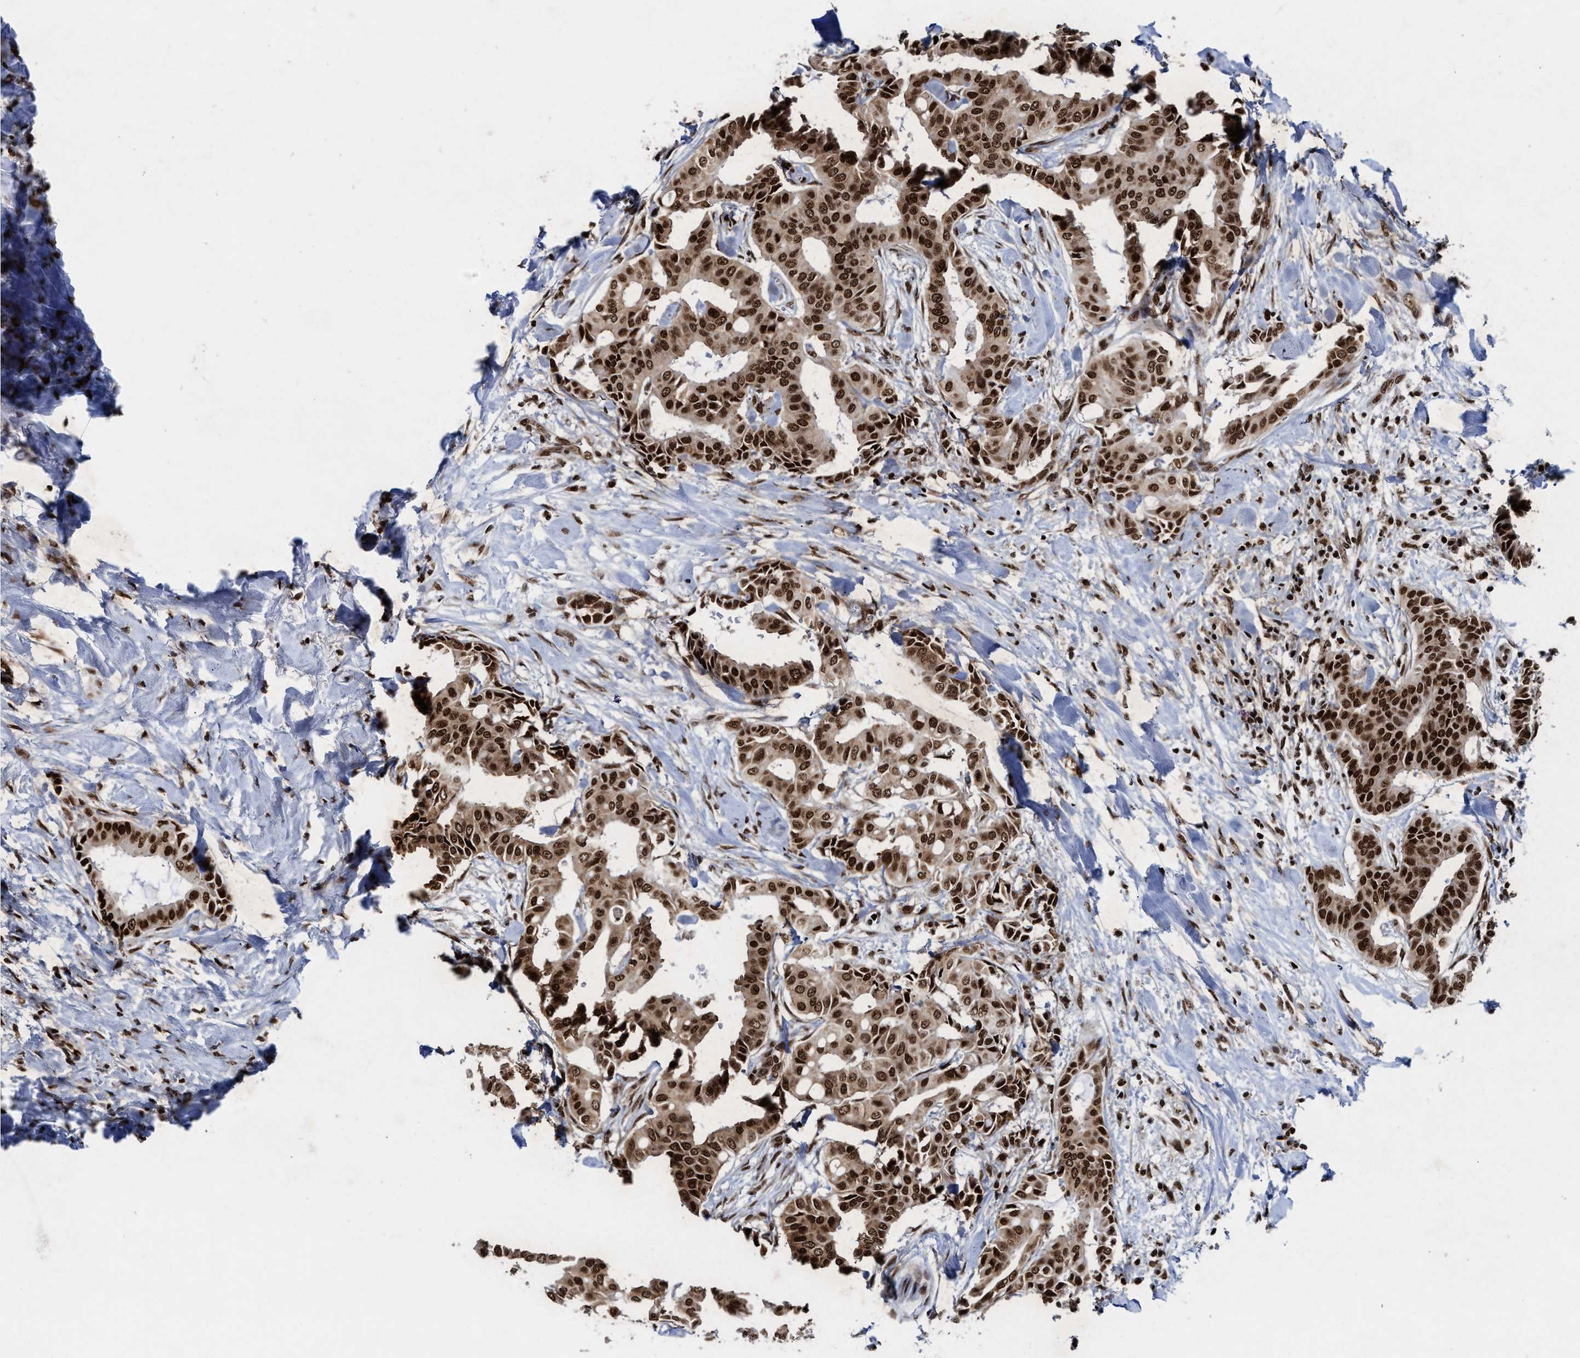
{"staining": {"intensity": "strong", "quantity": ">75%", "location": "cytoplasmic/membranous,nuclear"}, "tissue": "head and neck cancer", "cell_type": "Tumor cells", "image_type": "cancer", "snomed": [{"axis": "morphology", "description": "Adenocarcinoma, NOS"}, {"axis": "topography", "description": "Salivary gland"}, {"axis": "topography", "description": "Head-Neck"}], "caption": "Immunohistochemistry (IHC) photomicrograph of neoplastic tissue: head and neck adenocarcinoma stained using immunohistochemistry shows high levels of strong protein expression localized specifically in the cytoplasmic/membranous and nuclear of tumor cells, appearing as a cytoplasmic/membranous and nuclear brown color.", "gene": "ALYREF", "patient": {"sex": "female", "age": 59}}